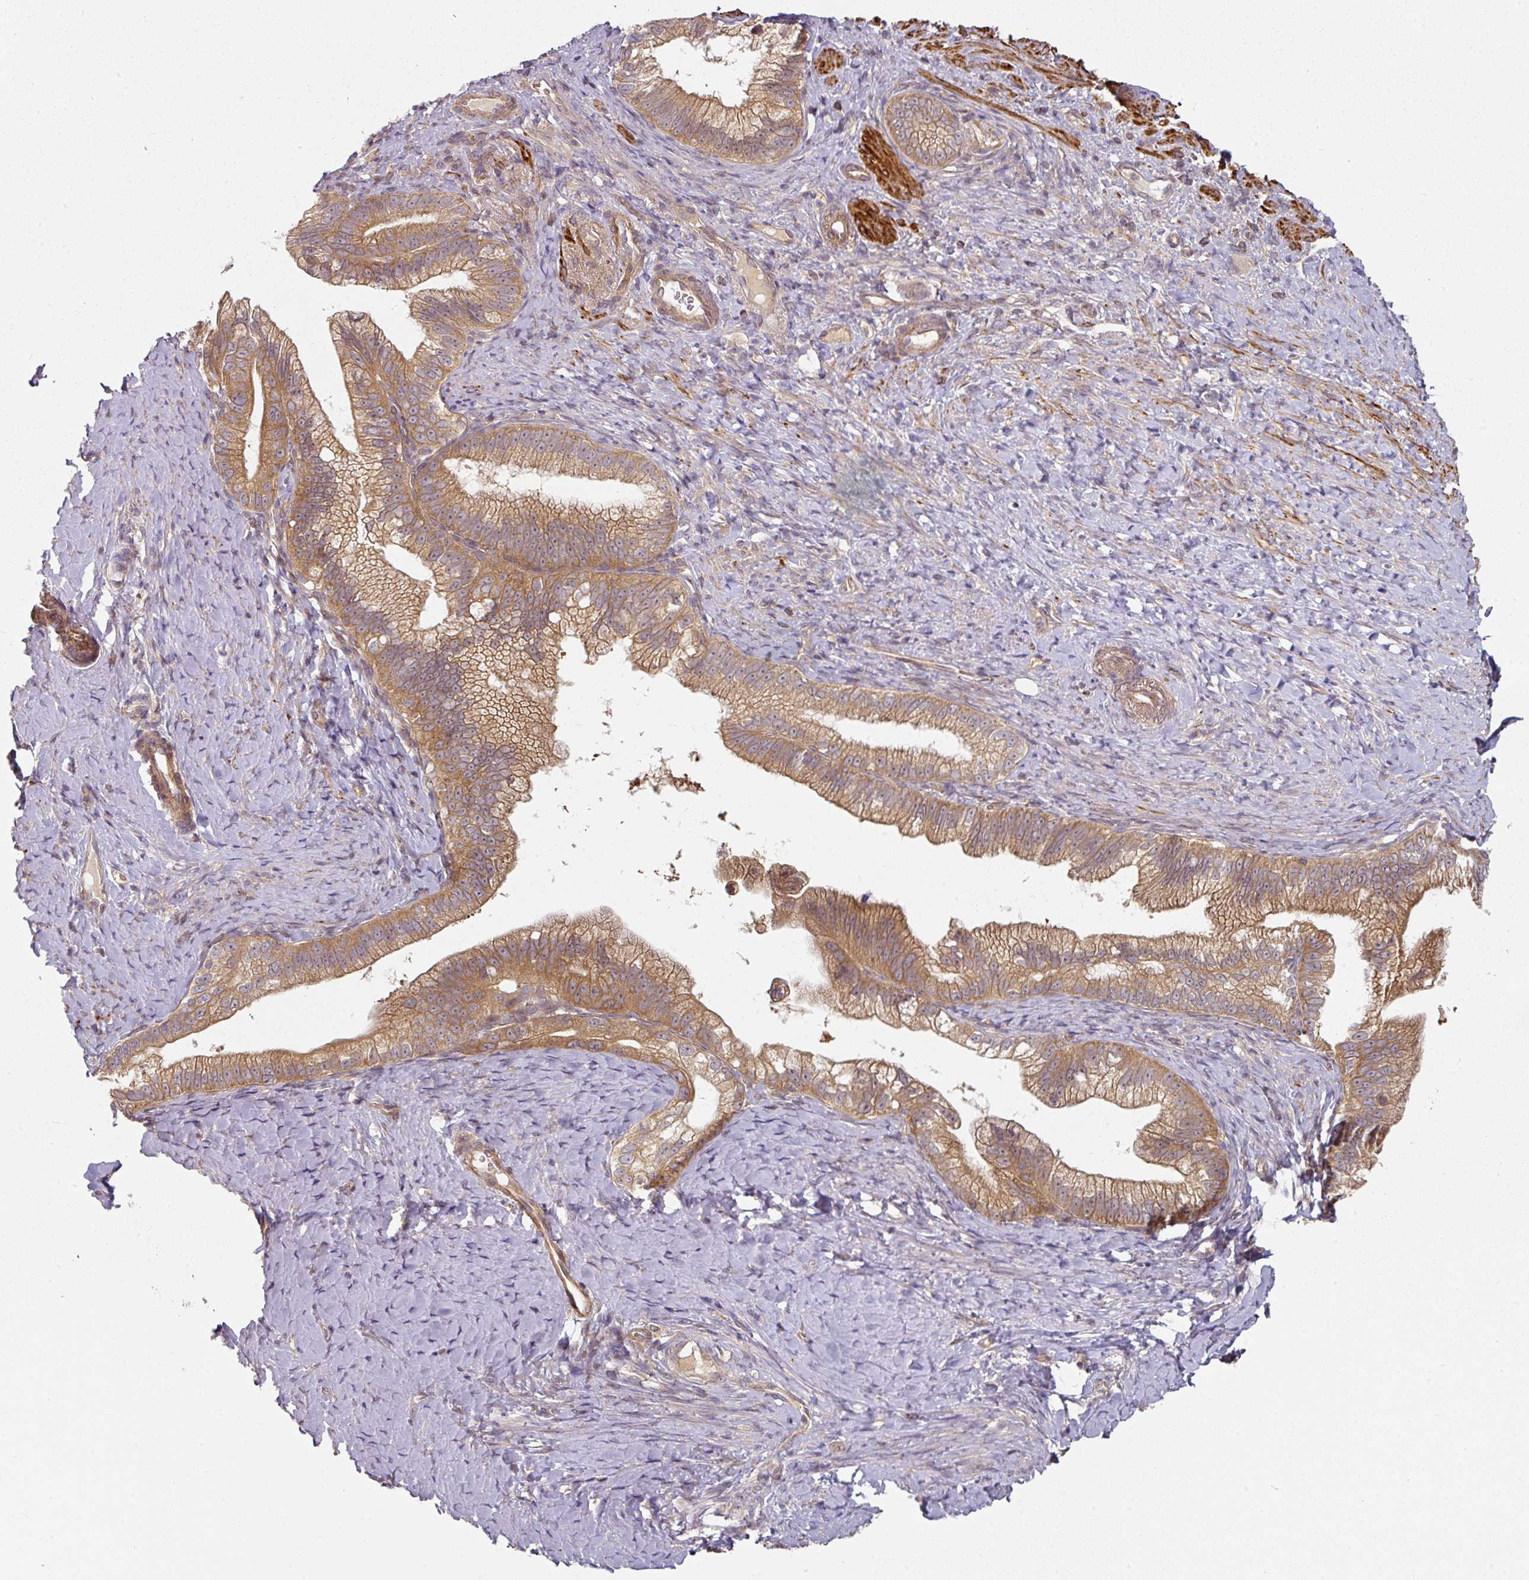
{"staining": {"intensity": "moderate", "quantity": ">75%", "location": "cytoplasmic/membranous"}, "tissue": "pancreatic cancer", "cell_type": "Tumor cells", "image_type": "cancer", "snomed": [{"axis": "morphology", "description": "Adenocarcinoma, NOS"}, {"axis": "topography", "description": "Pancreas"}], "caption": "A high-resolution micrograph shows IHC staining of adenocarcinoma (pancreatic), which exhibits moderate cytoplasmic/membranous expression in about >75% of tumor cells.", "gene": "MAP2K2", "patient": {"sex": "male", "age": 70}}